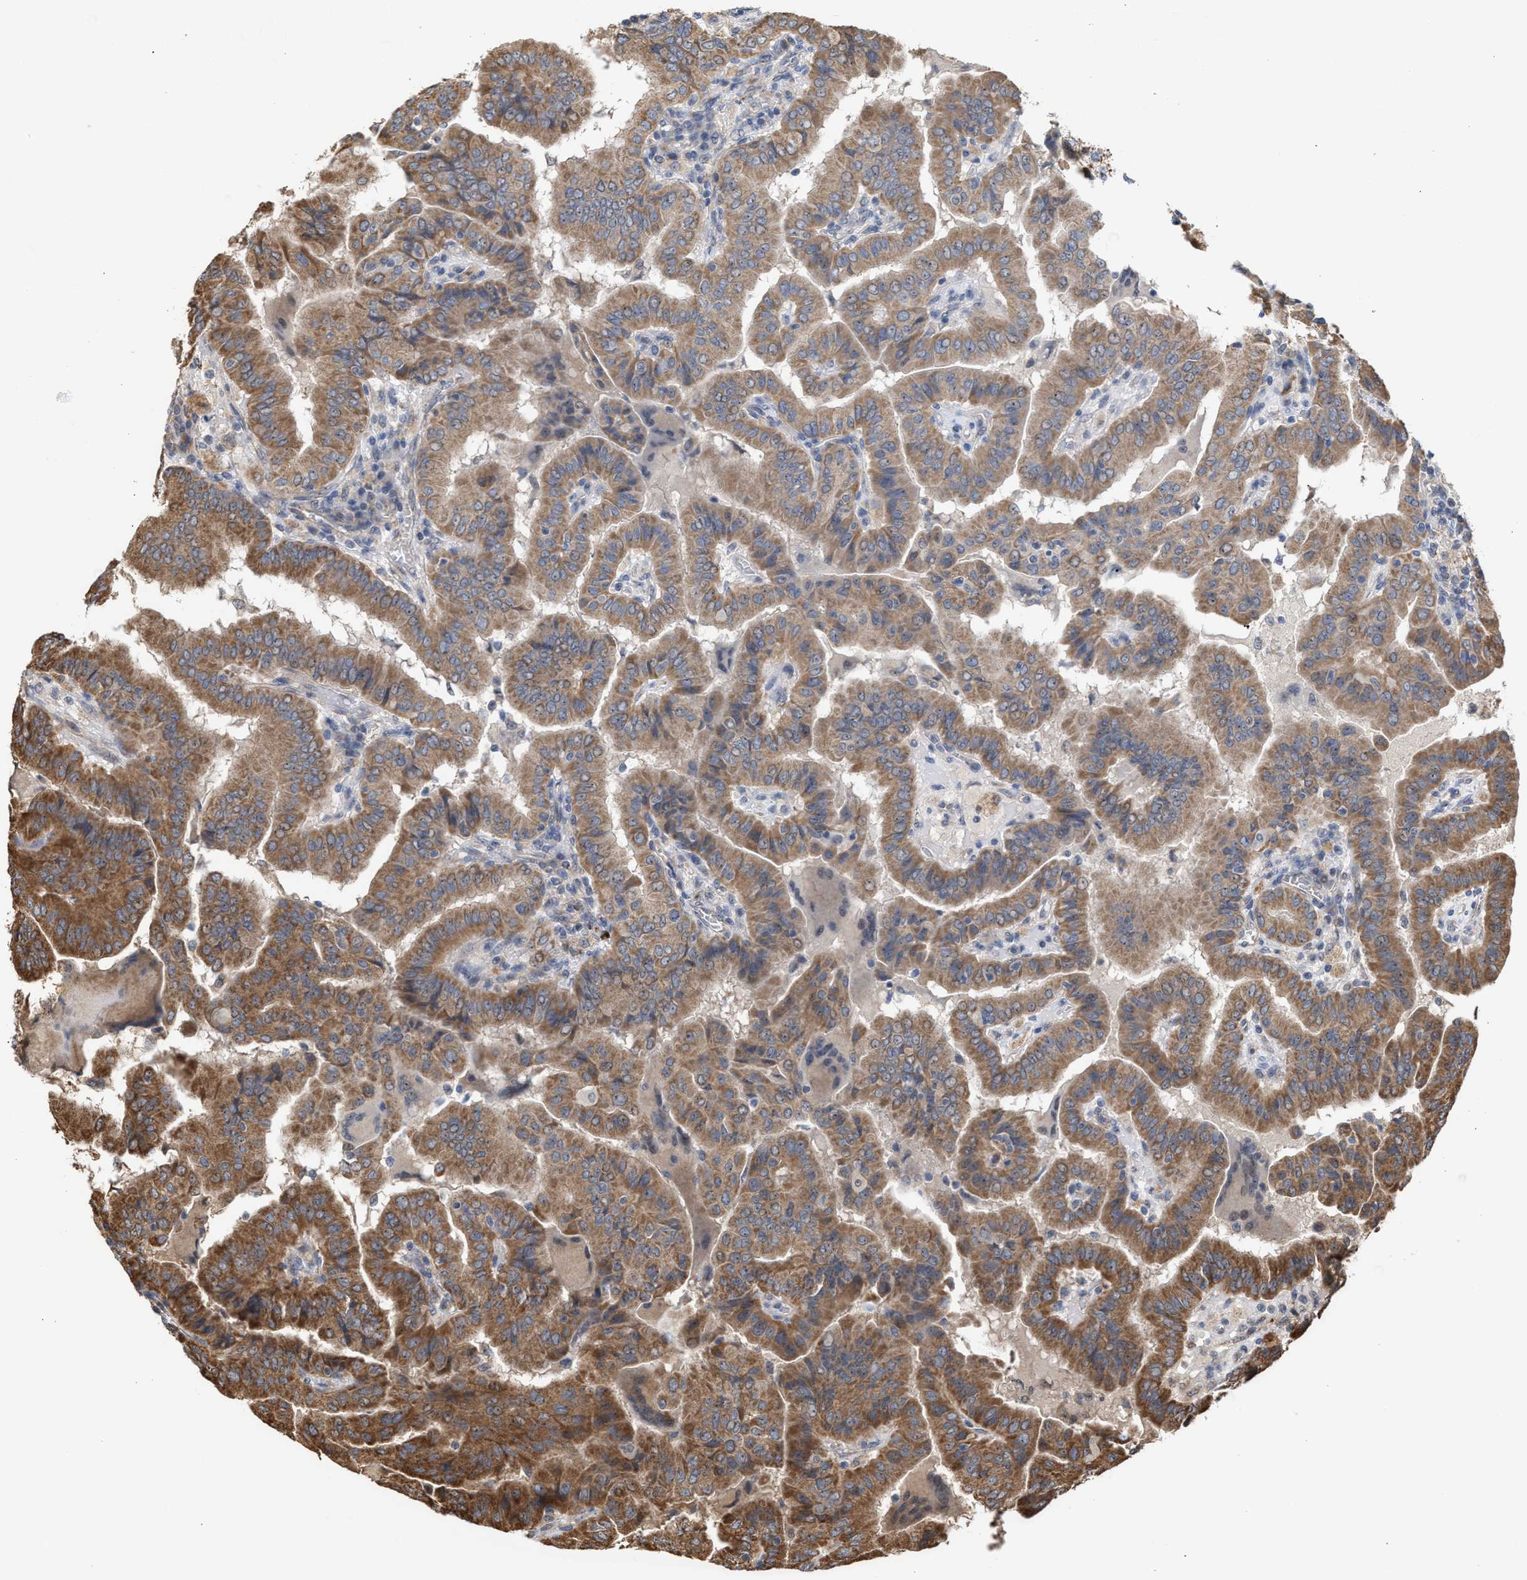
{"staining": {"intensity": "moderate", "quantity": ">75%", "location": "cytoplasmic/membranous,nuclear"}, "tissue": "thyroid cancer", "cell_type": "Tumor cells", "image_type": "cancer", "snomed": [{"axis": "morphology", "description": "Papillary adenocarcinoma, NOS"}, {"axis": "topography", "description": "Thyroid gland"}], "caption": "Moderate cytoplasmic/membranous and nuclear protein expression is identified in about >75% of tumor cells in thyroid papillary adenocarcinoma.", "gene": "EXOSC2", "patient": {"sex": "male", "age": 33}}